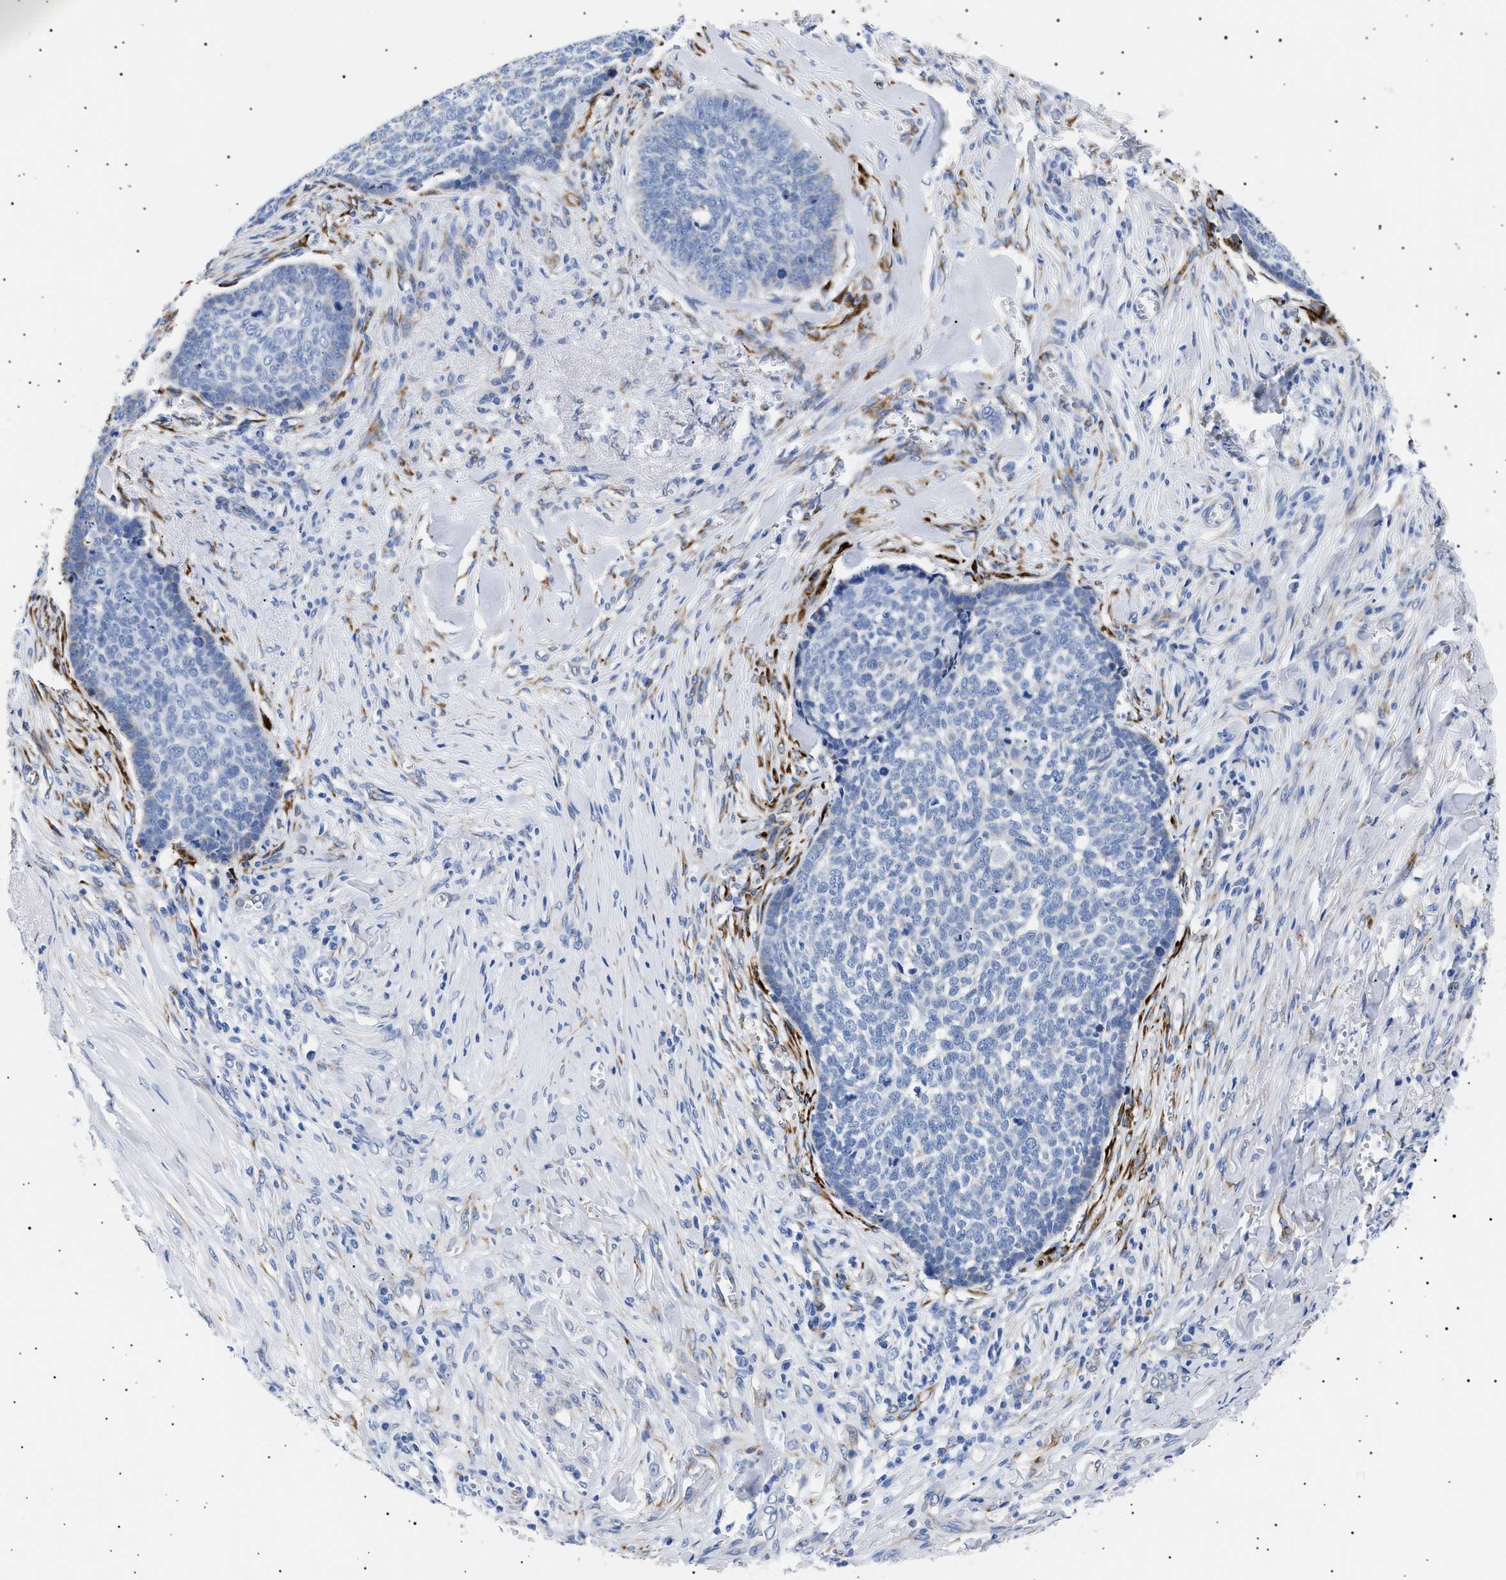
{"staining": {"intensity": "negative", "quantity": "none", "location": "none"}, "tissue": "skin cancer", "cell_type": "Tumor cells", "image_type": "cancer", "snomed": [{"axis": "morphology", "description": "Basal cell carcinoma"}, {"axis": "topography", "description": "Skin"}], "caption": "Skin cancer was stained to show a protein in brown. There is no significant expression in tumor cells.", "gene": "HEMGN", "patient": {"sex": "male", "age": 84}}